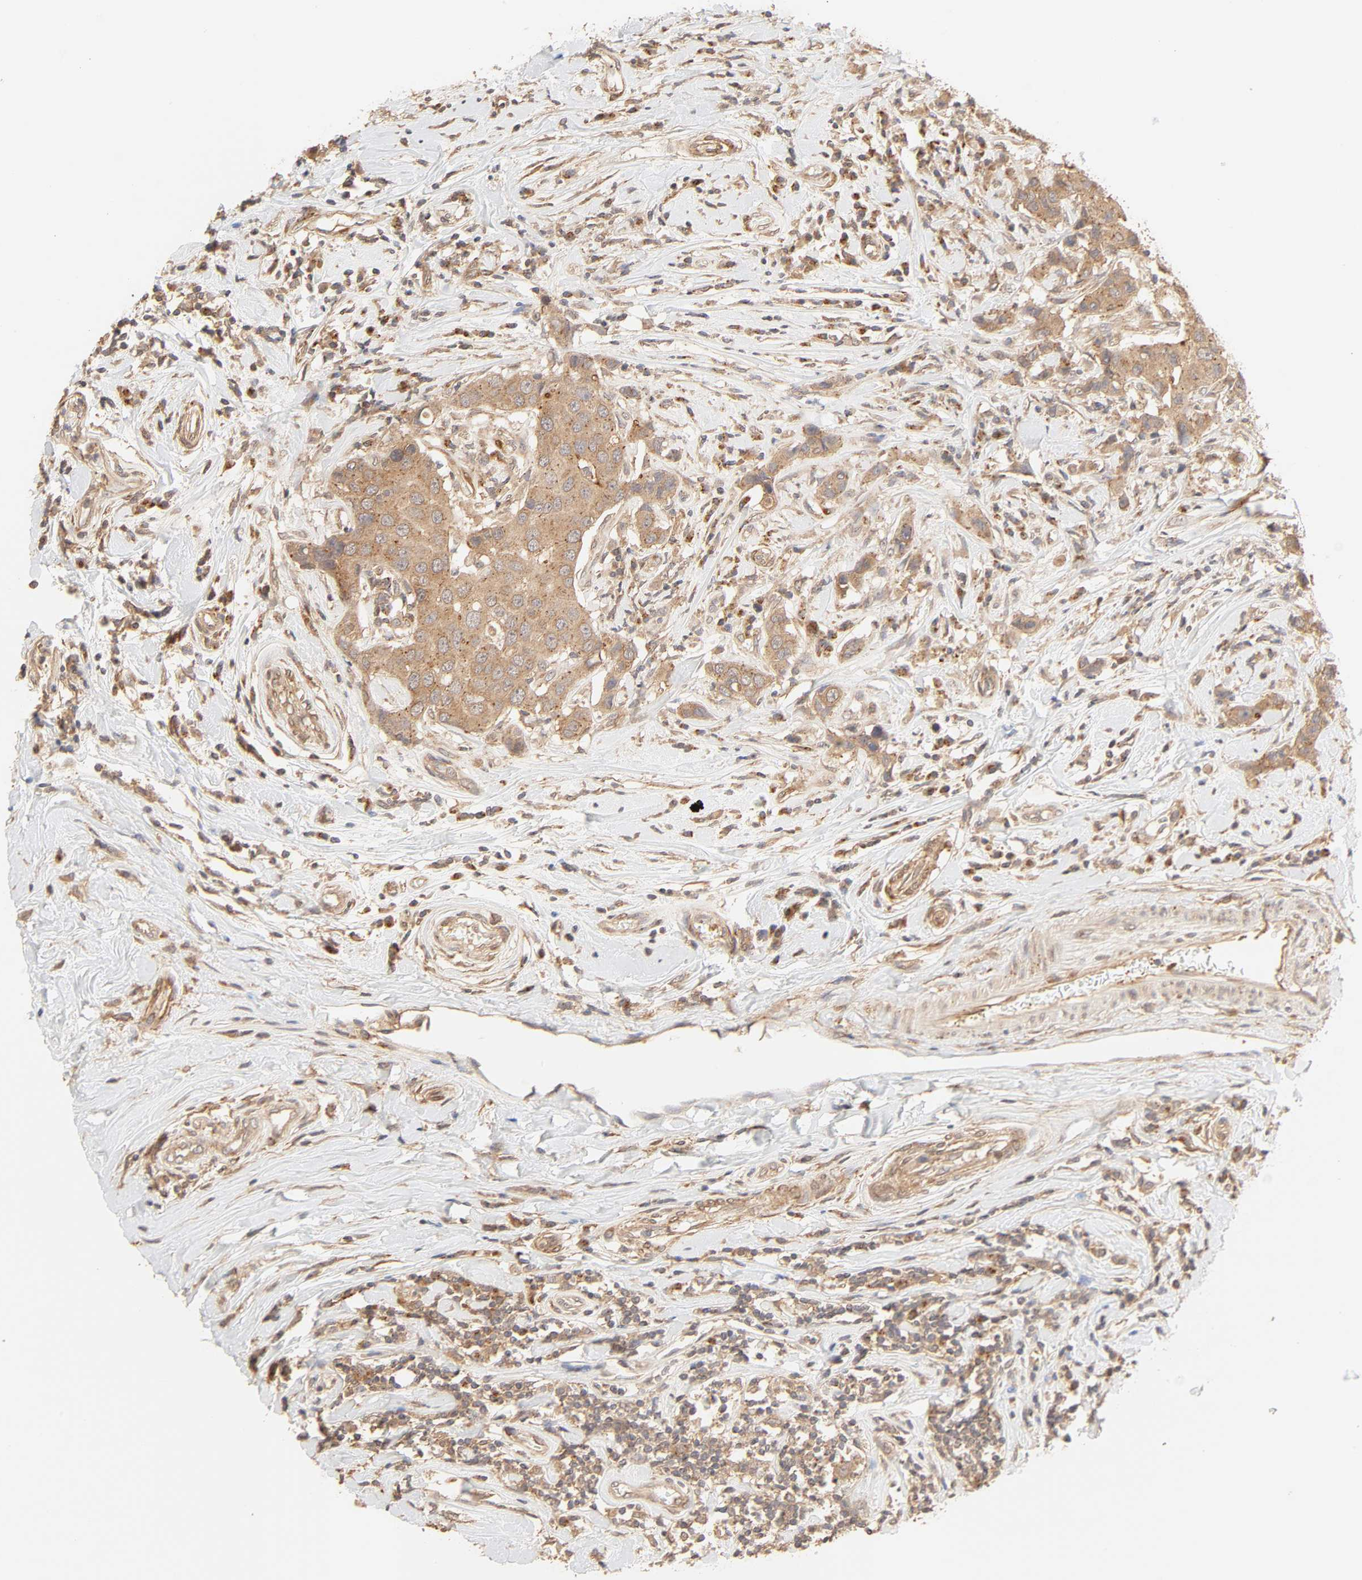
{"staining": {"intensity": "moderate", "quantity": ">75%", "location": "cytoplasmic/membranous"}, "tissue": "breast cancer", "cell_type": "Tumor cells", "image_type": "cancer", "snomed": [{"axis": "morphology", "description": "Duct carcinoma"}, {"axis": "topography", "description": "Breast"}], "caption": "Invasive ductal carcinoma (breast) tissue demonstrates moderate cytoplasmic/membranous expression in approximately >75% of tumor cells, visualized by immunohistochemistry.", "gene": "EPS8", "patient": {"sex": "female", "age": 27}}